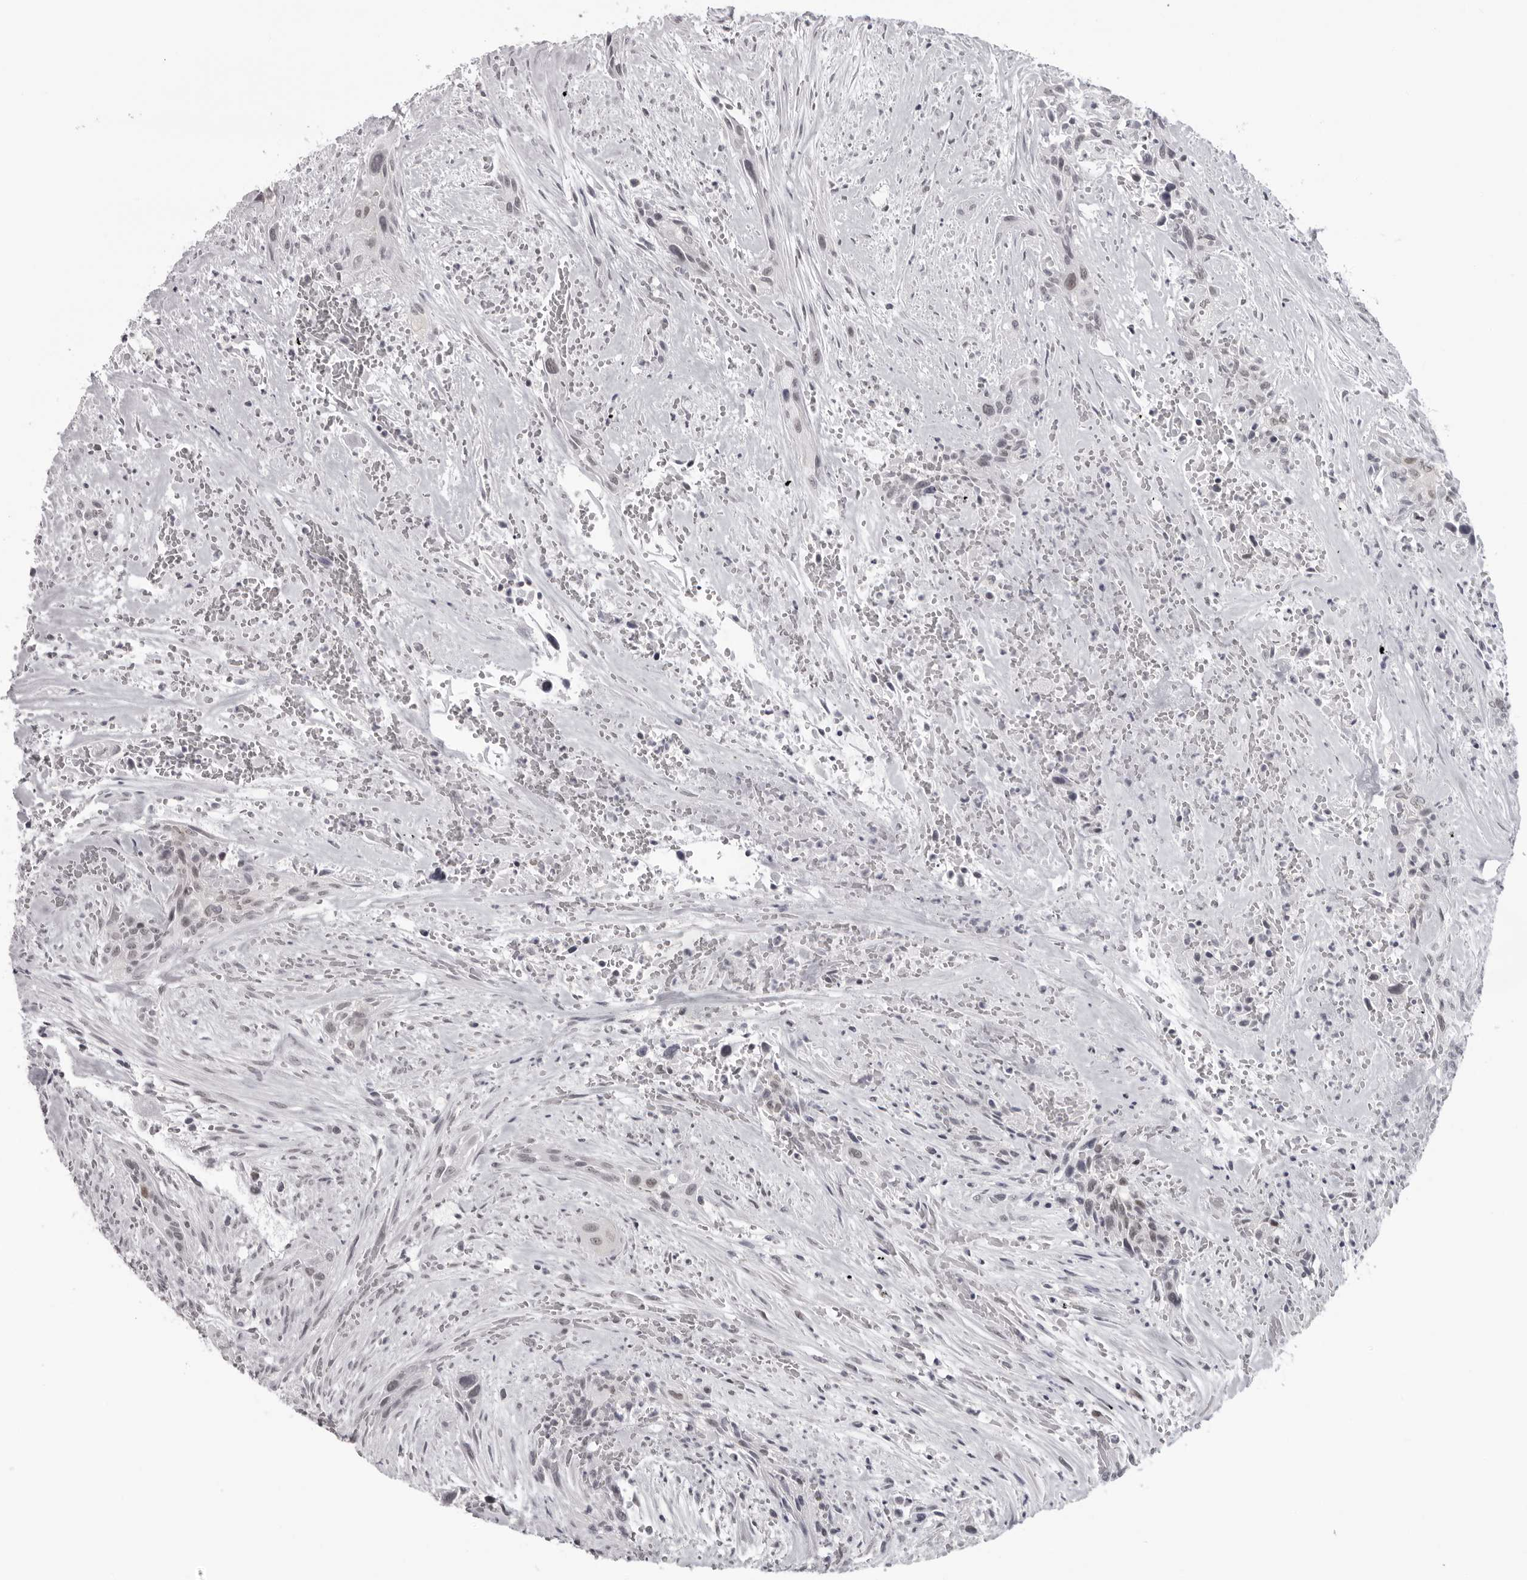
{"staining": {"intensity": "negative", "quantity": "none", "location": "none"}, "tissue": "urothelial cancer", "cell_type": "Tumor cells", "image_type": "cancer", "snomed": [{"axis": "morphology", "description": "Urothelial carcinoma, High grade"}, {"axis": "topography", "description": "Urinary bladder"}], "caption": "Urothelial carcinoma (high-grade) was stained to show a protein in brown. There is no significant positivity in tumor cells.", "gene": "ESPN", "patient": {"sex": "male", "age": 35}}